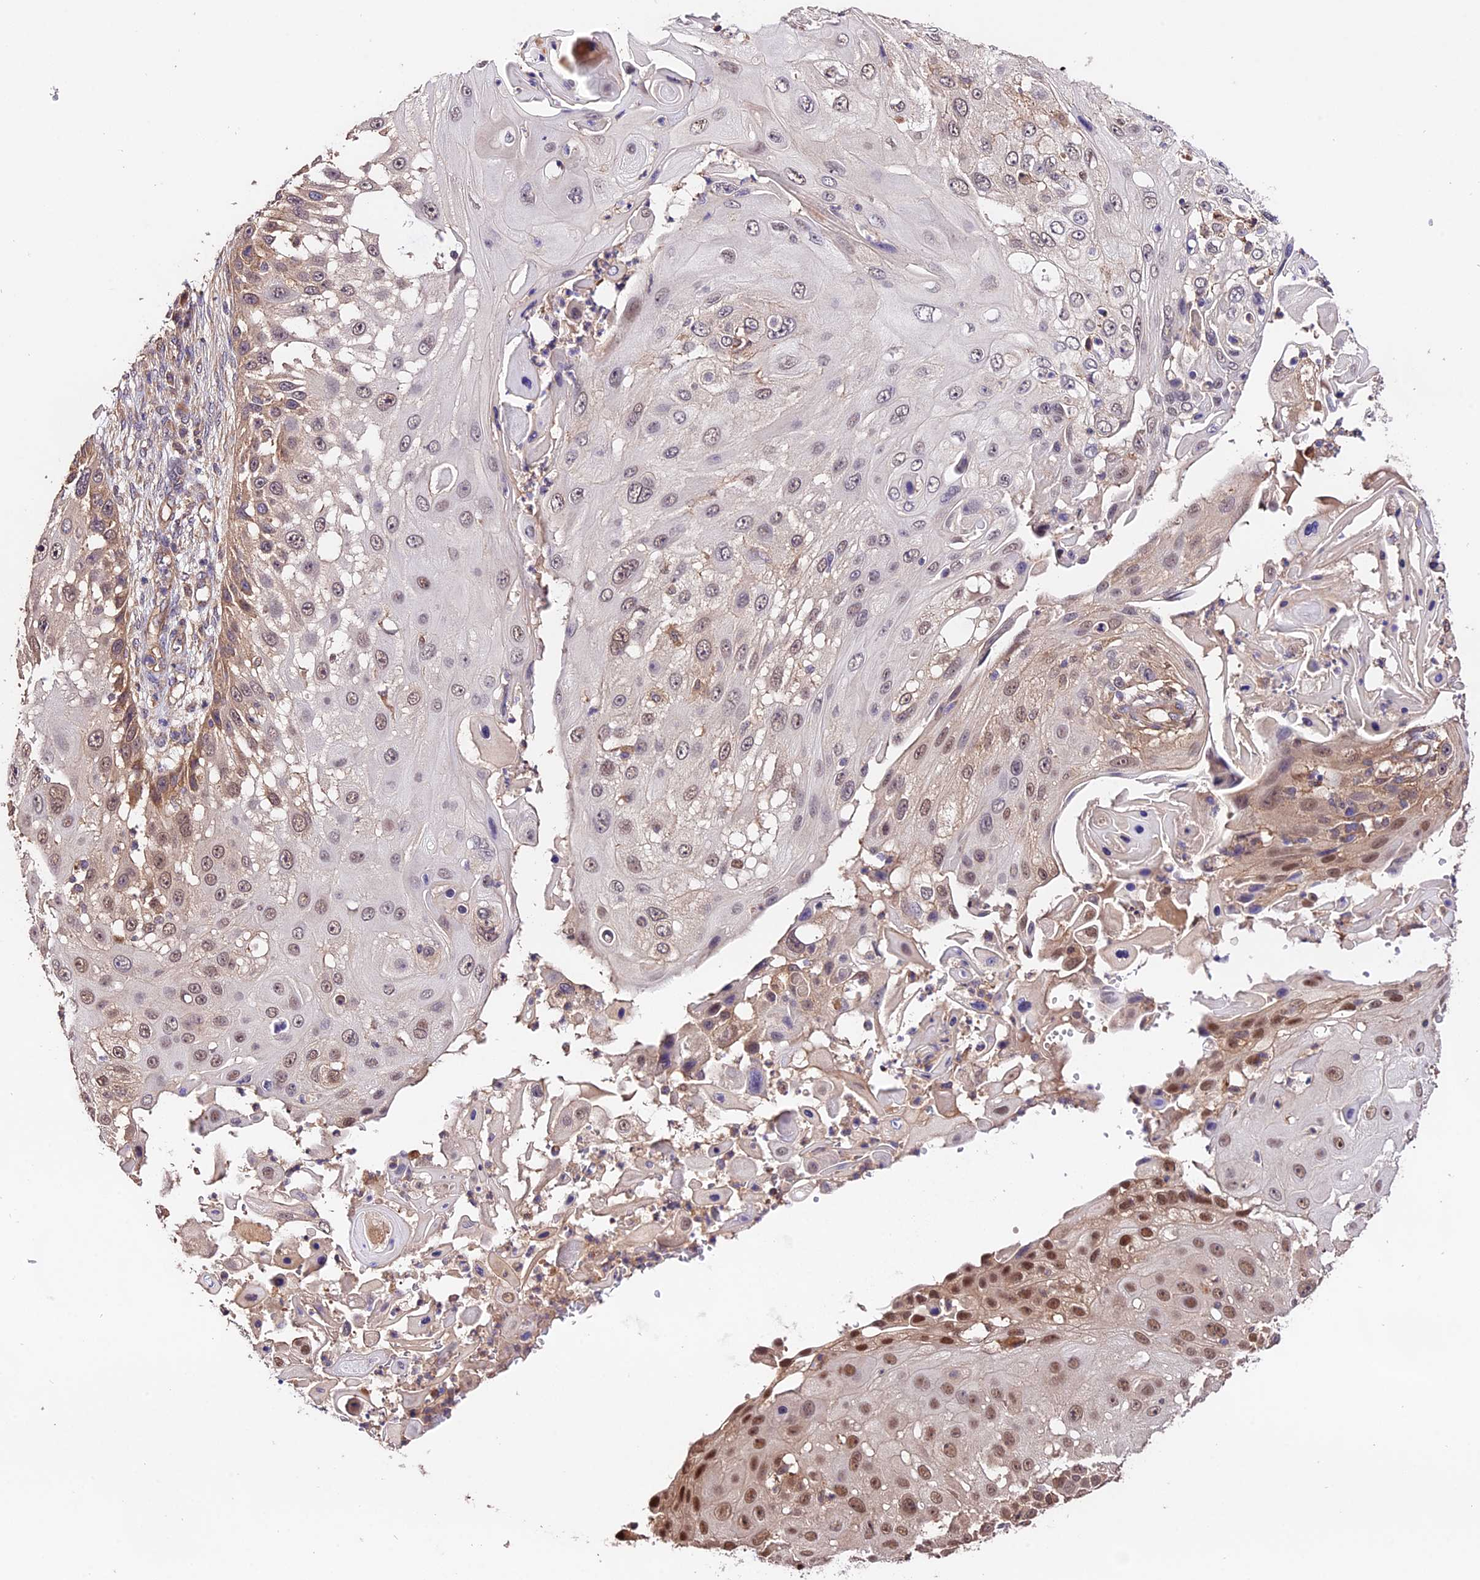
{"staining": {"intensity": "moderate", "quantity": "<25%", "location": "cytoplasmic/membranous,nuclear"}, "tissue": "skin cancer", "cell_type": "Tumor cells", "image_type": "cancer", "snomed": [{"axis": "morphology", "description": "Squamous cell carcinoma, NOS"}, {"axis": "topography", "description": "Skin"}], "caption": "A brown stain shows moderate cytoplasmic/membranous and nuclear staining of a protein in human squamous cell carcinoma (skin) tumor cells.", "gene": "CES3", "patient": {"sex": "female", "age": 44}}